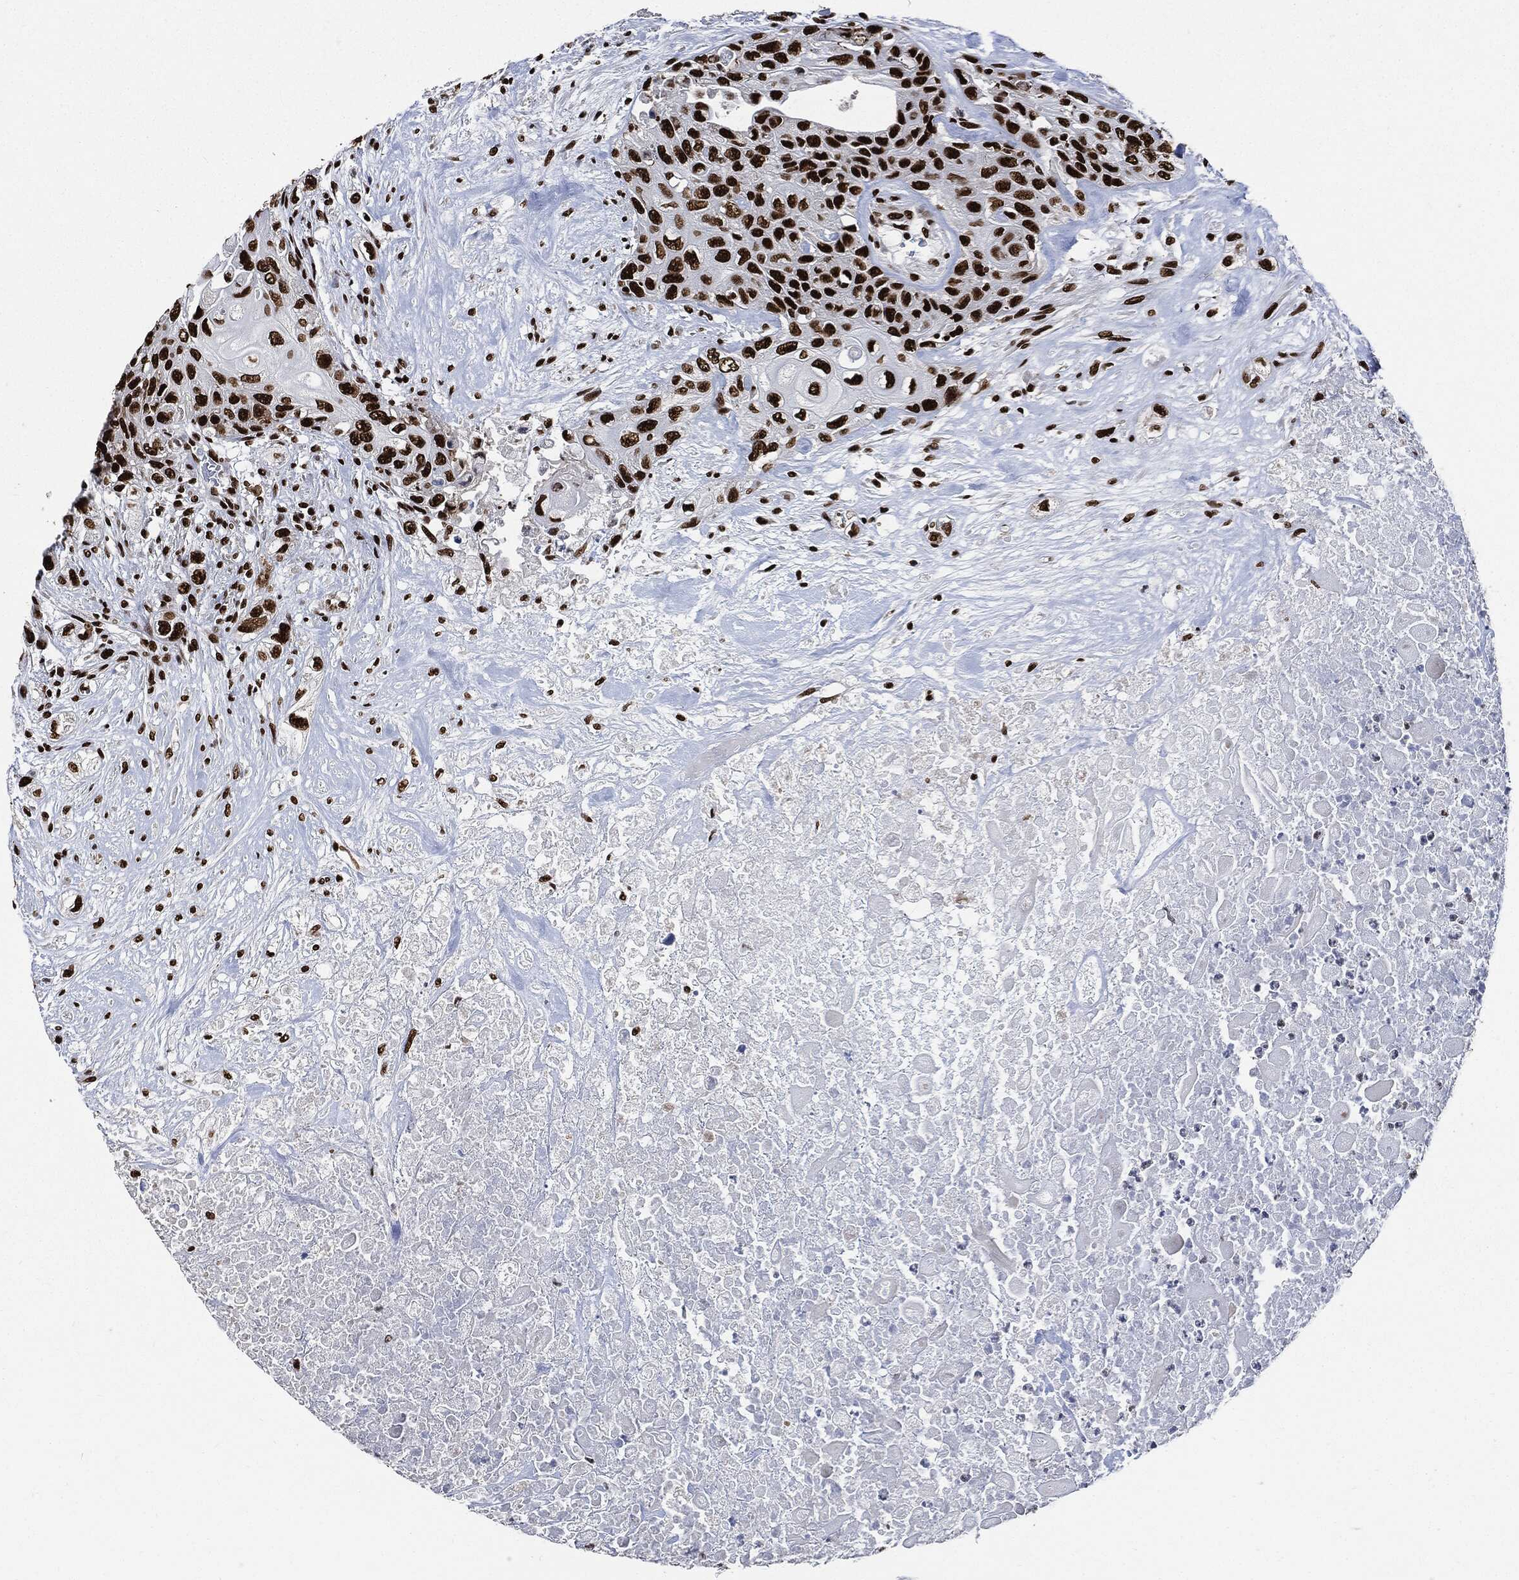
{"staining": {"intensity": "strong", "quantity": ">75%", "location": "nuclear"}, "tissue": "urothelial cancer", "cell_type": "Tumor cells", "image_type": "cancer", "snomed": [{"axis": "morphology", "description": "Urothelial carcinoma, High grade"}, {"axis": "topography", "description": "Urinary bladder"}], "caption": "A high amount of strong nuclear staining is present in about >75% of tumor cells in urothelial cancer tissue.", "gene": "RECQL", "patient": {"sex": "female", "age": 56}}